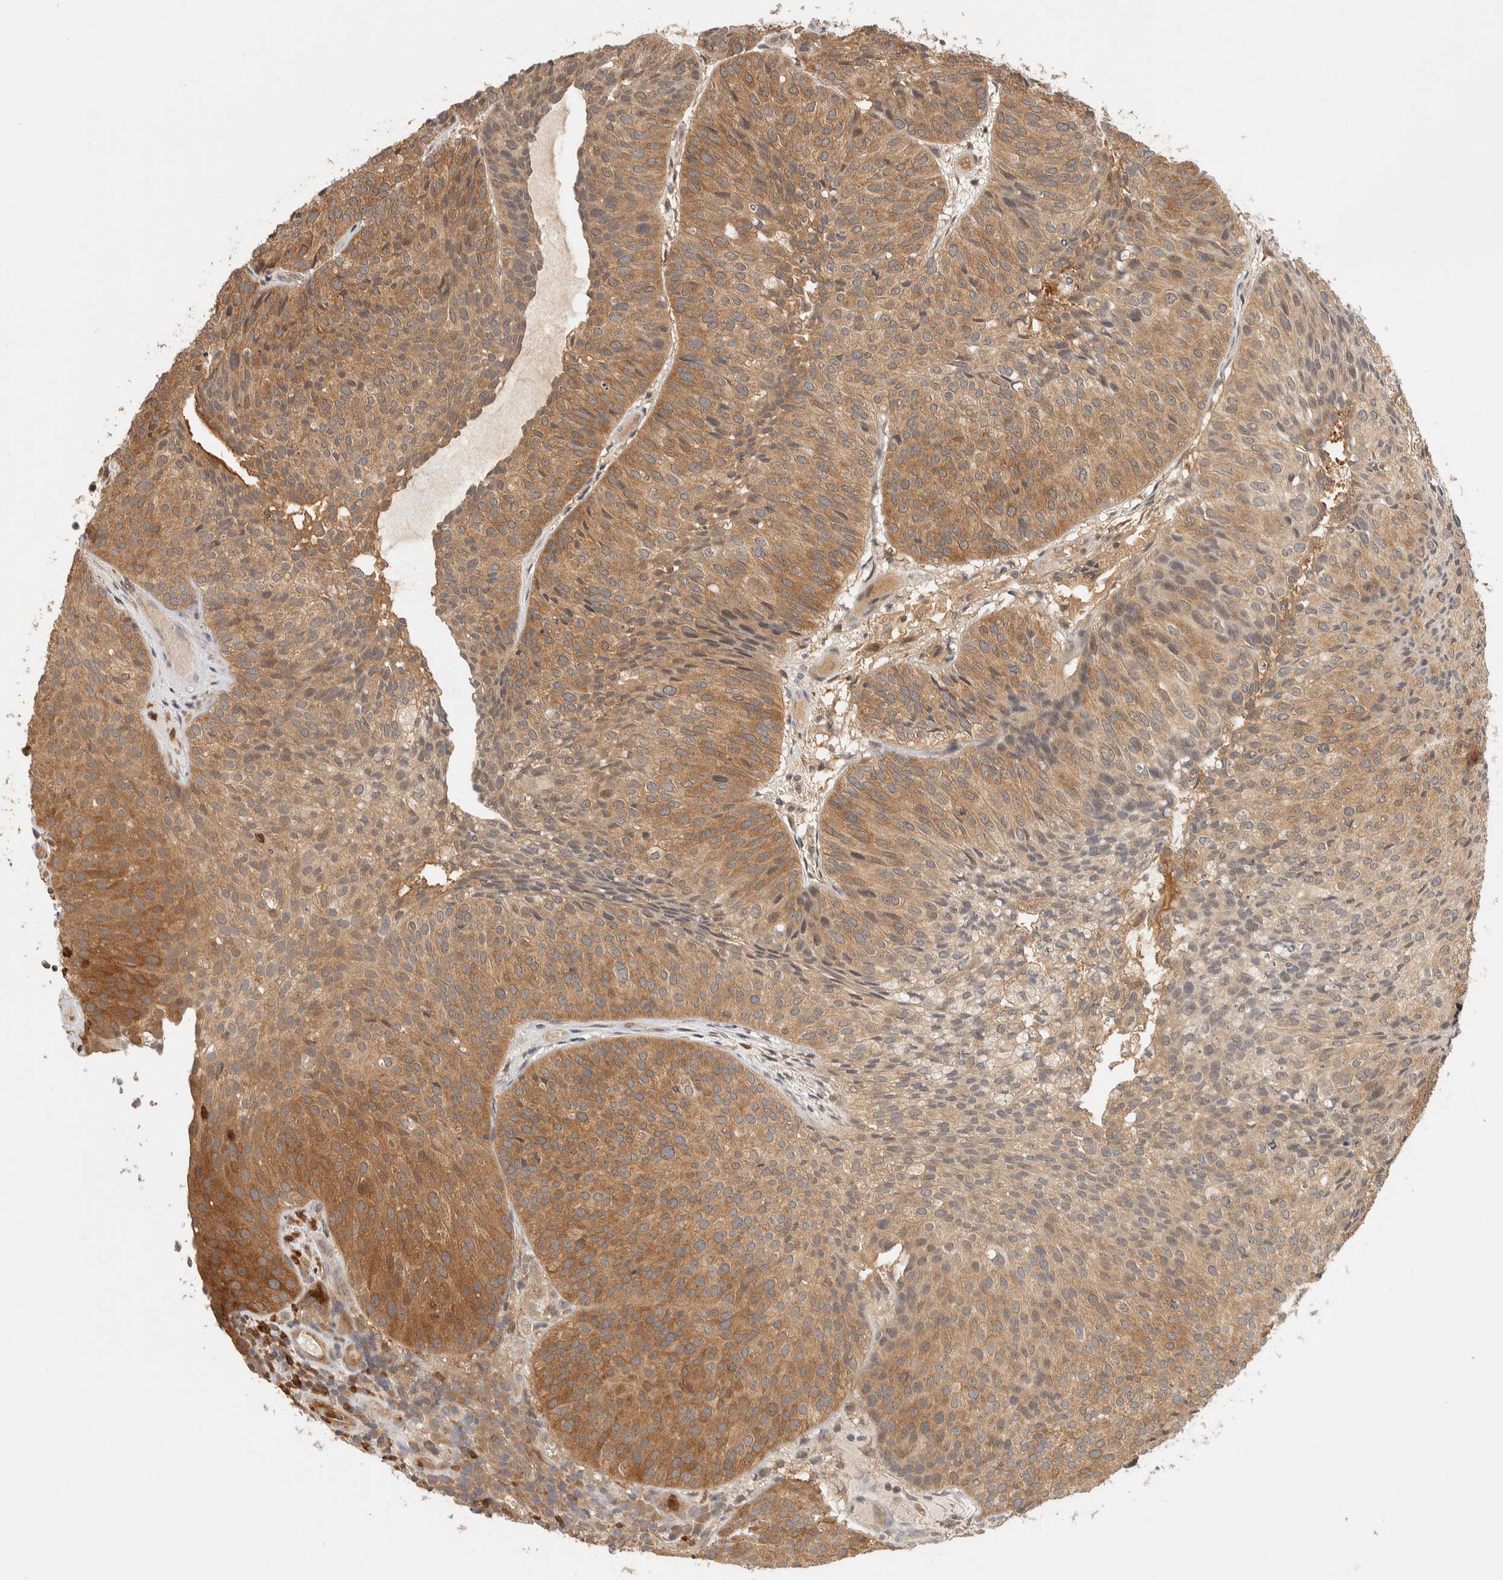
{"staining": {"intensity": "moderate", "quantity": ">75%", "location": "cytoplasmic/membranous"}, "tissue": "urothelial cancer", "cell_type": "Tumor cells", "image_type": "cancer", "snomed": [{"axis": "morphology", "description": "Urothelial carcinoma, Low grade"}, {"axis": "topography", "description": "Urinary bladder"}], "caption": "Human urothelial cancer stained with a protein marker exhibits moderate staining in tumor cells.", "gene": "ADSS2", "patient": {"sex": "male", "age": 86}}